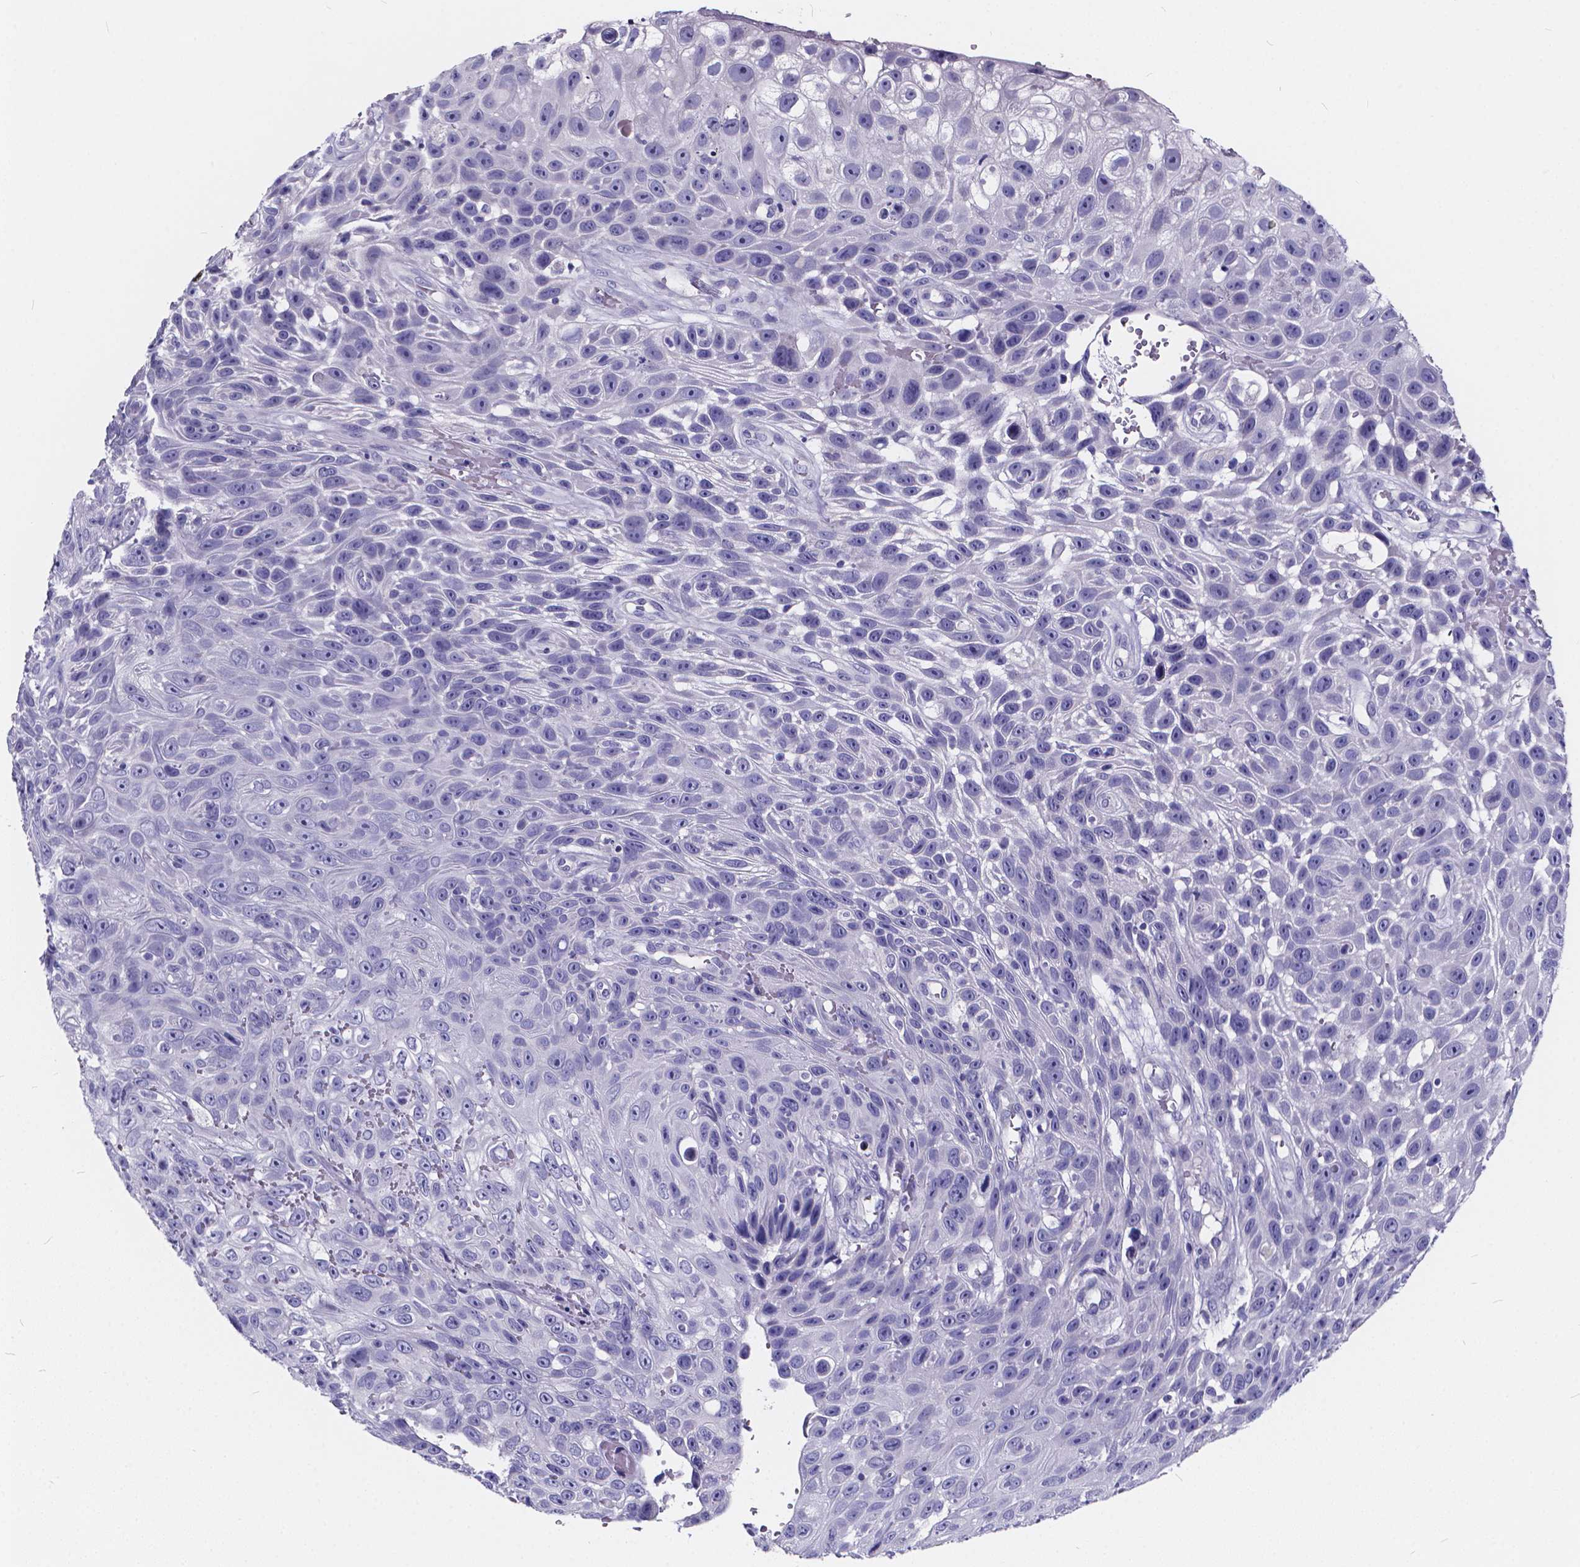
{"staining": {"intensity": "negative", "quantity": "none", "location": "none"}, "tissue": "skin cancer", "cell_type": "Tumor cells", "image_type": "cancer", "snomed": [{"axis": "morphology", "description": "Squamous cell carcinoma, NOS"}, {"axis": "topography", "description": "Skin"}], "caption": "High power microscopy histopathology image of an IHC micrograph of squamous cell carcinoma (skin), revealing no significant expression in tumor cells. (Immunohistochemistry (ihc), brightfield microscopy, high magnification).", "gene": "SPEF2", "patient": {"sex": "male", "age": 82}}